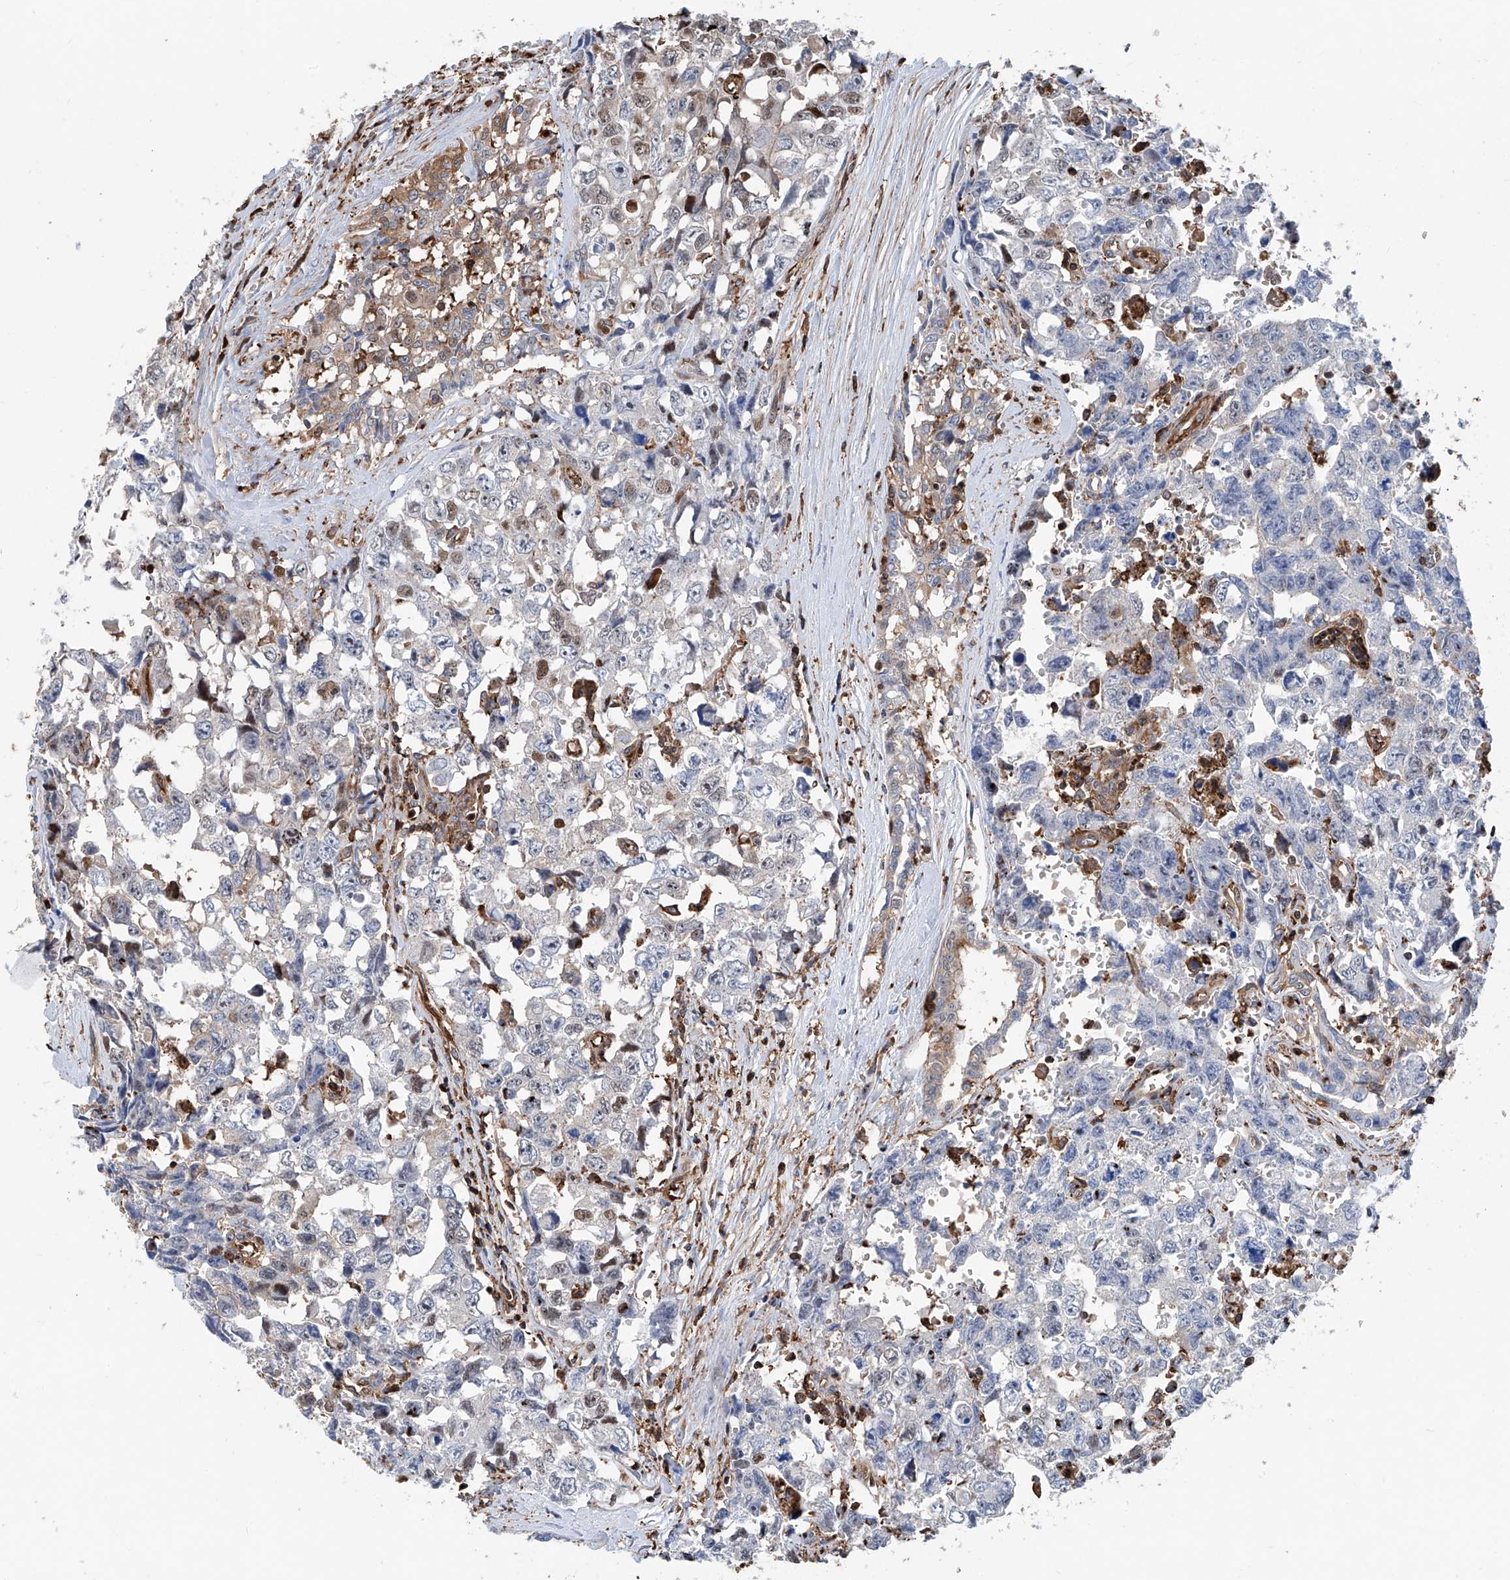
{"staining": {"intensity": "negative", "quantity": "none", "location": "none"}, "tissue": "testis cancer", "cell_type": "Tumor cells", "image_type": "cancer", "snomed": [{"axis": "morphology", "description": "Carcinoma, Embryonal, NOS"}, {"axis": "topography", "description": "Testis"}], "caption": "There is no significant positivity in tumor cells of embryonal carcinoma (testis). Nuclei are stained in blue.", "gene": "ZNF484", "patient": {"sex": "male", "age": 31}}